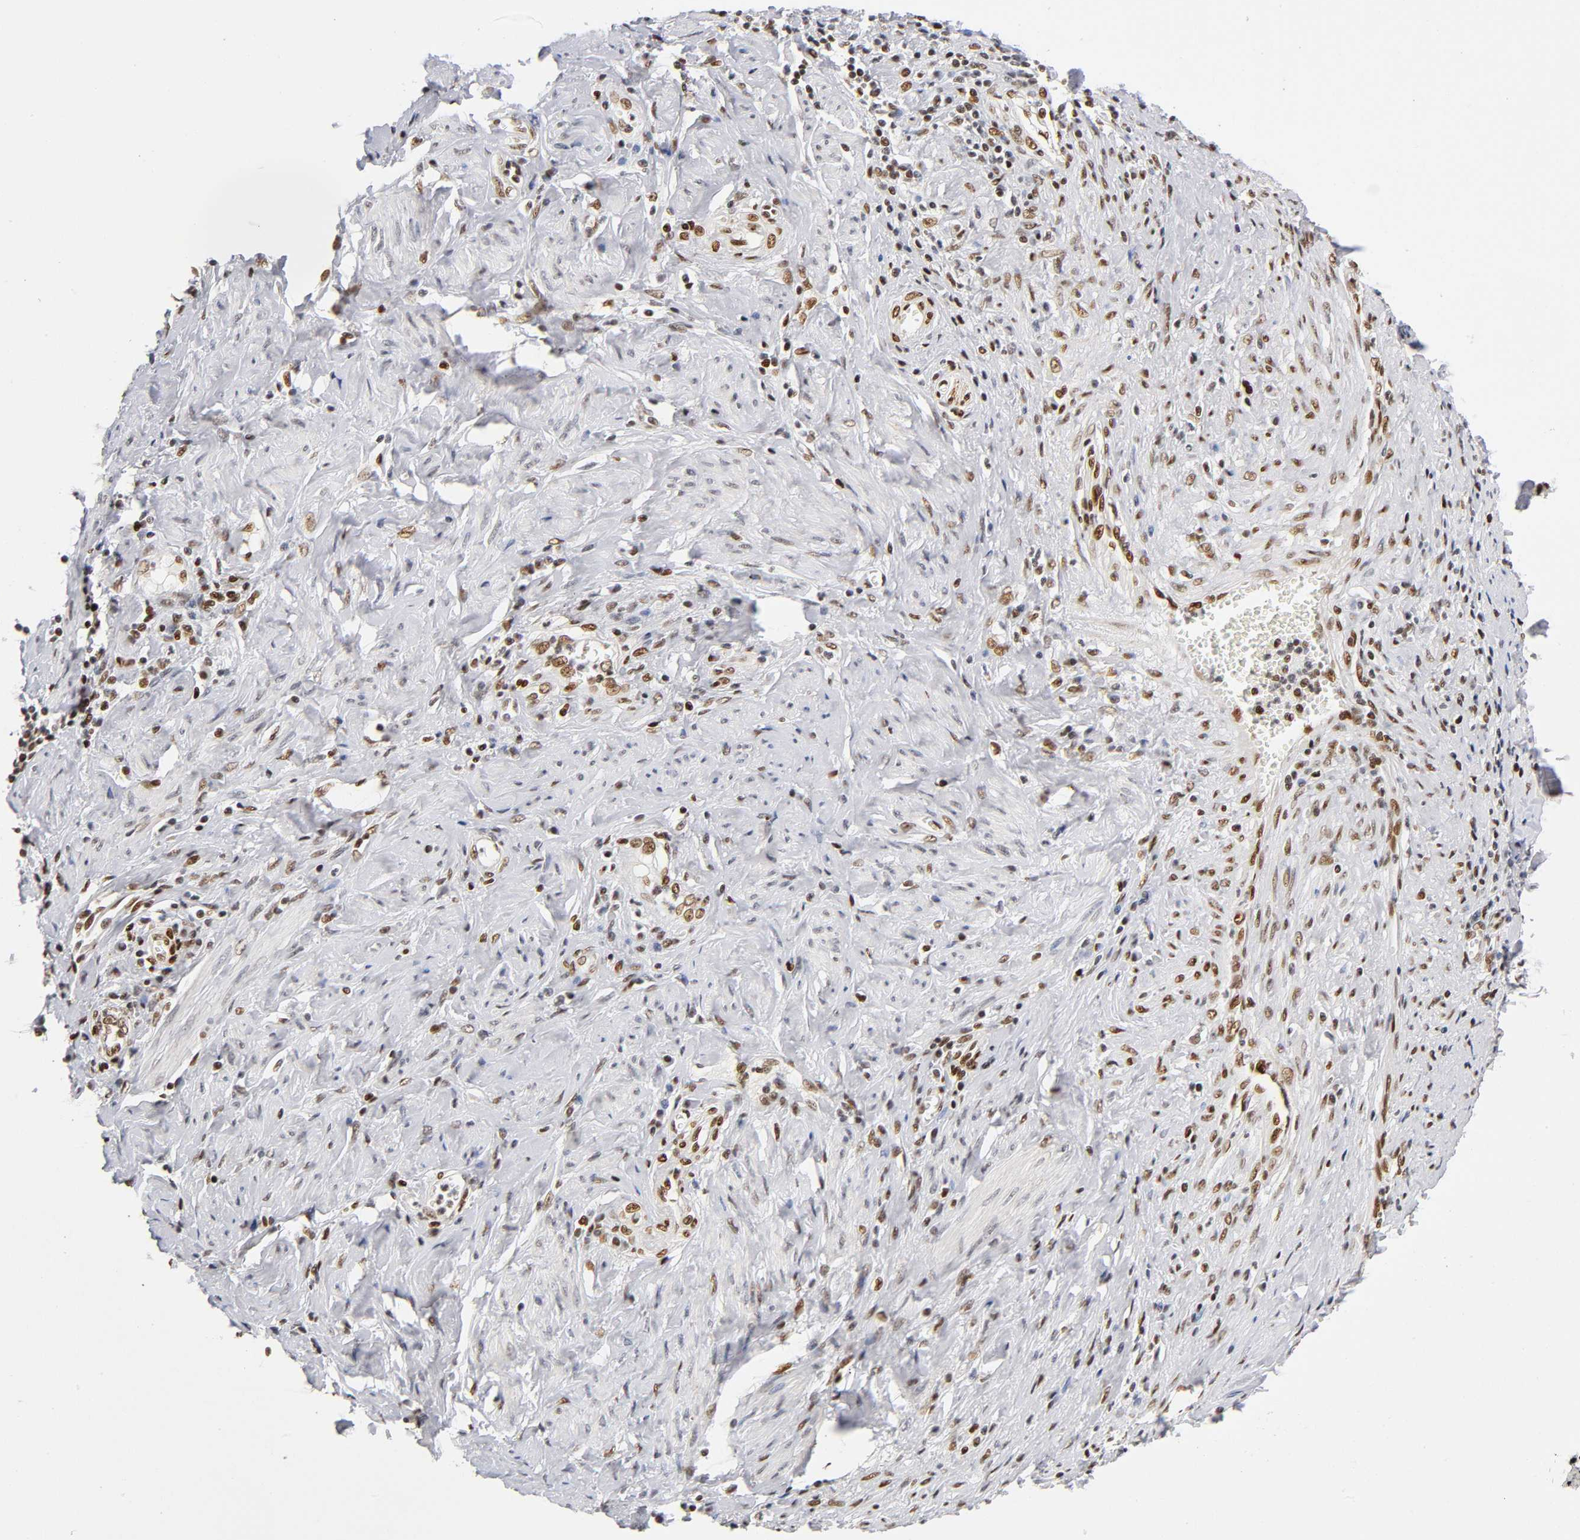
{"staining": {"intensity": "strong", "quantity": "25%-75%", "location": "nuclear"}, "tissue": "cervical cancer", "cell_type": "Tumor cells", "image_type": "cancer", "snomed": [{"axis": "morphology", "description": "Squamous cell carcinoma, NOS"}, {"axis": "topography", "description": "Cervix"}], "caption": "Protein analysis of cervical cancer (squamous cell carcinoma) tissue exhibits strong nuclear expression in approximately 25%-75% of tumor cells.", "gene": "NR3C1", "patient": {"sex": "female", "age": 53}}